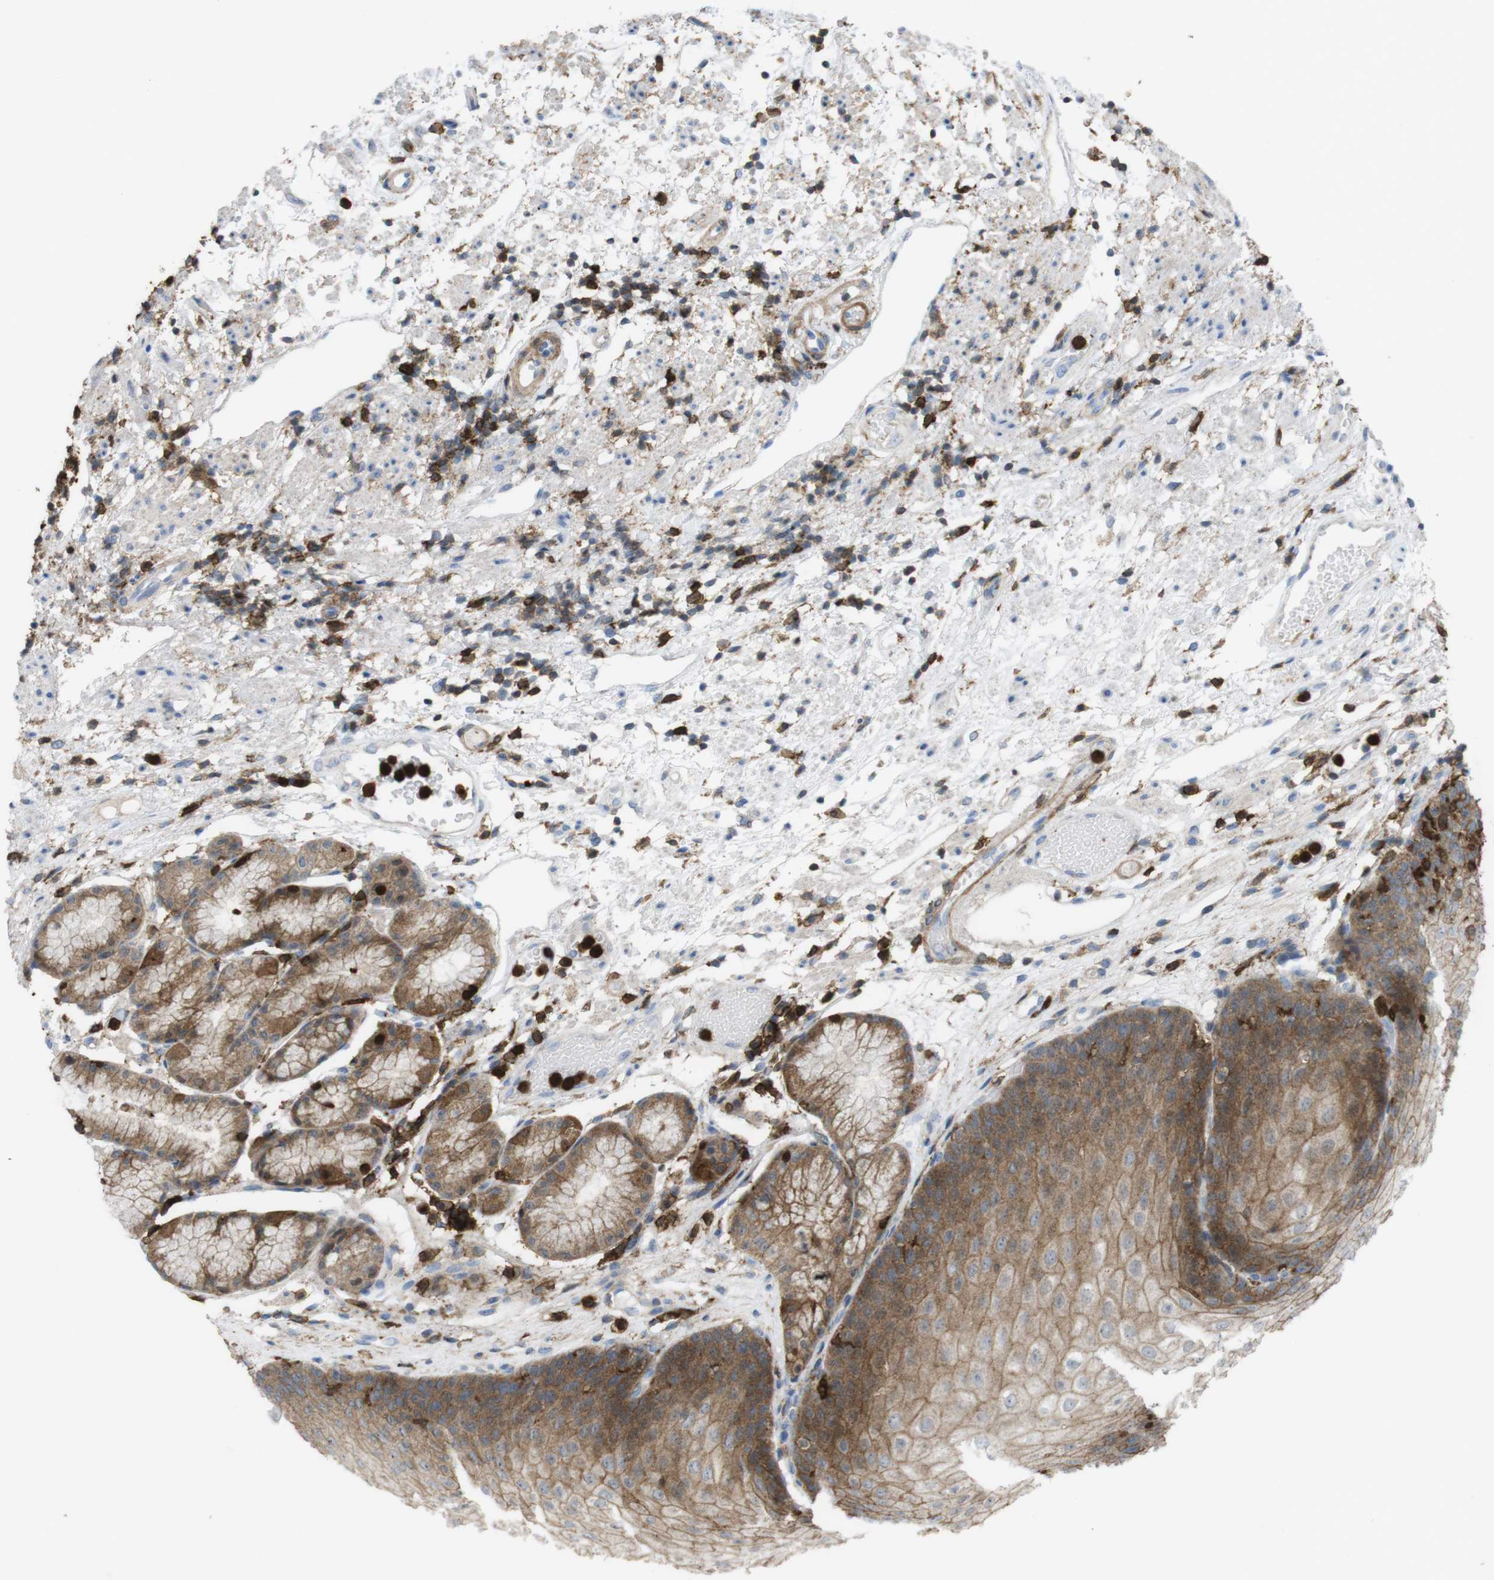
{"staining": {"intensity": "strong", "quantity": ">75%", "location": "cytoplasmic/membranous"}, "tissue": "stomach", "cell_type": "Glandular cells", "image_type": "normal", "snomed": [{"axis": "morphology", "description": "Normal tissue, NOS"}, {"axis": "topography", "description": "Stomach, upper"}], "caption": "Protein expression analysis of benign stomach reveals strong cytoplasmic/membranous expression in approximately >75% of glandular cells.", "gene": "PRKCD", "patient": {"sex": "male", "age": 72}}